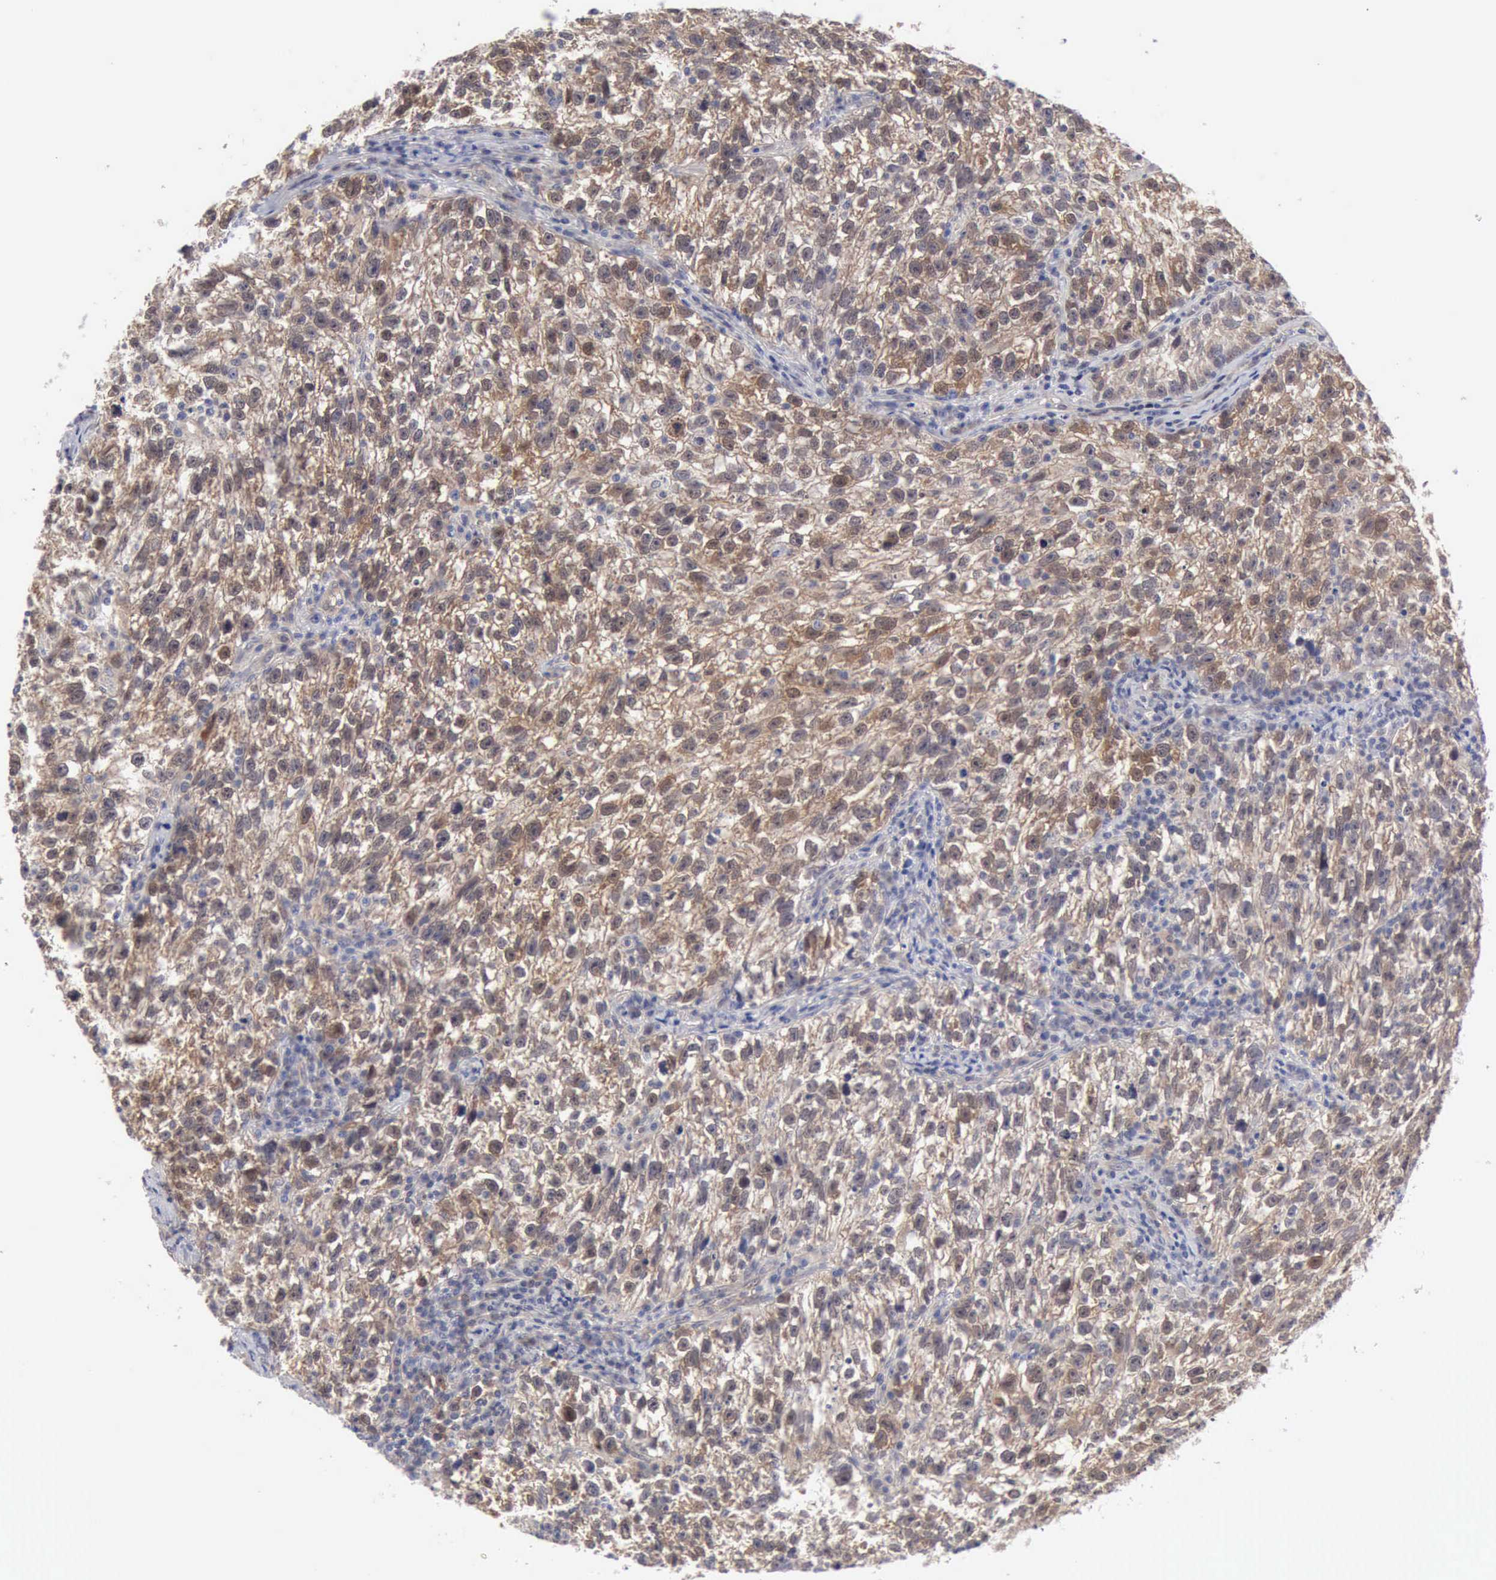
{"staining": {"intensity": "moderate", "quantity": "25%-75%", "location": "cytoplasmic/membranous"}, "tissue": "testis cancer", "cell_type": "Tumor cells", "image_type": "cancer", "snomed": [{"axis": "morphology", "description": "Seminoma, NOS"}, {"axis": "topography", "description": "Testis"}], "caption": "Seminoma (testis) tissue exhibits moderate cytoplasmic/membranous positivity in approximately 25%-75% of tumor cells Nuclei are stained in blue.", "gene": "PTGR2", "patient": {"sex": "male", "age": 38}}